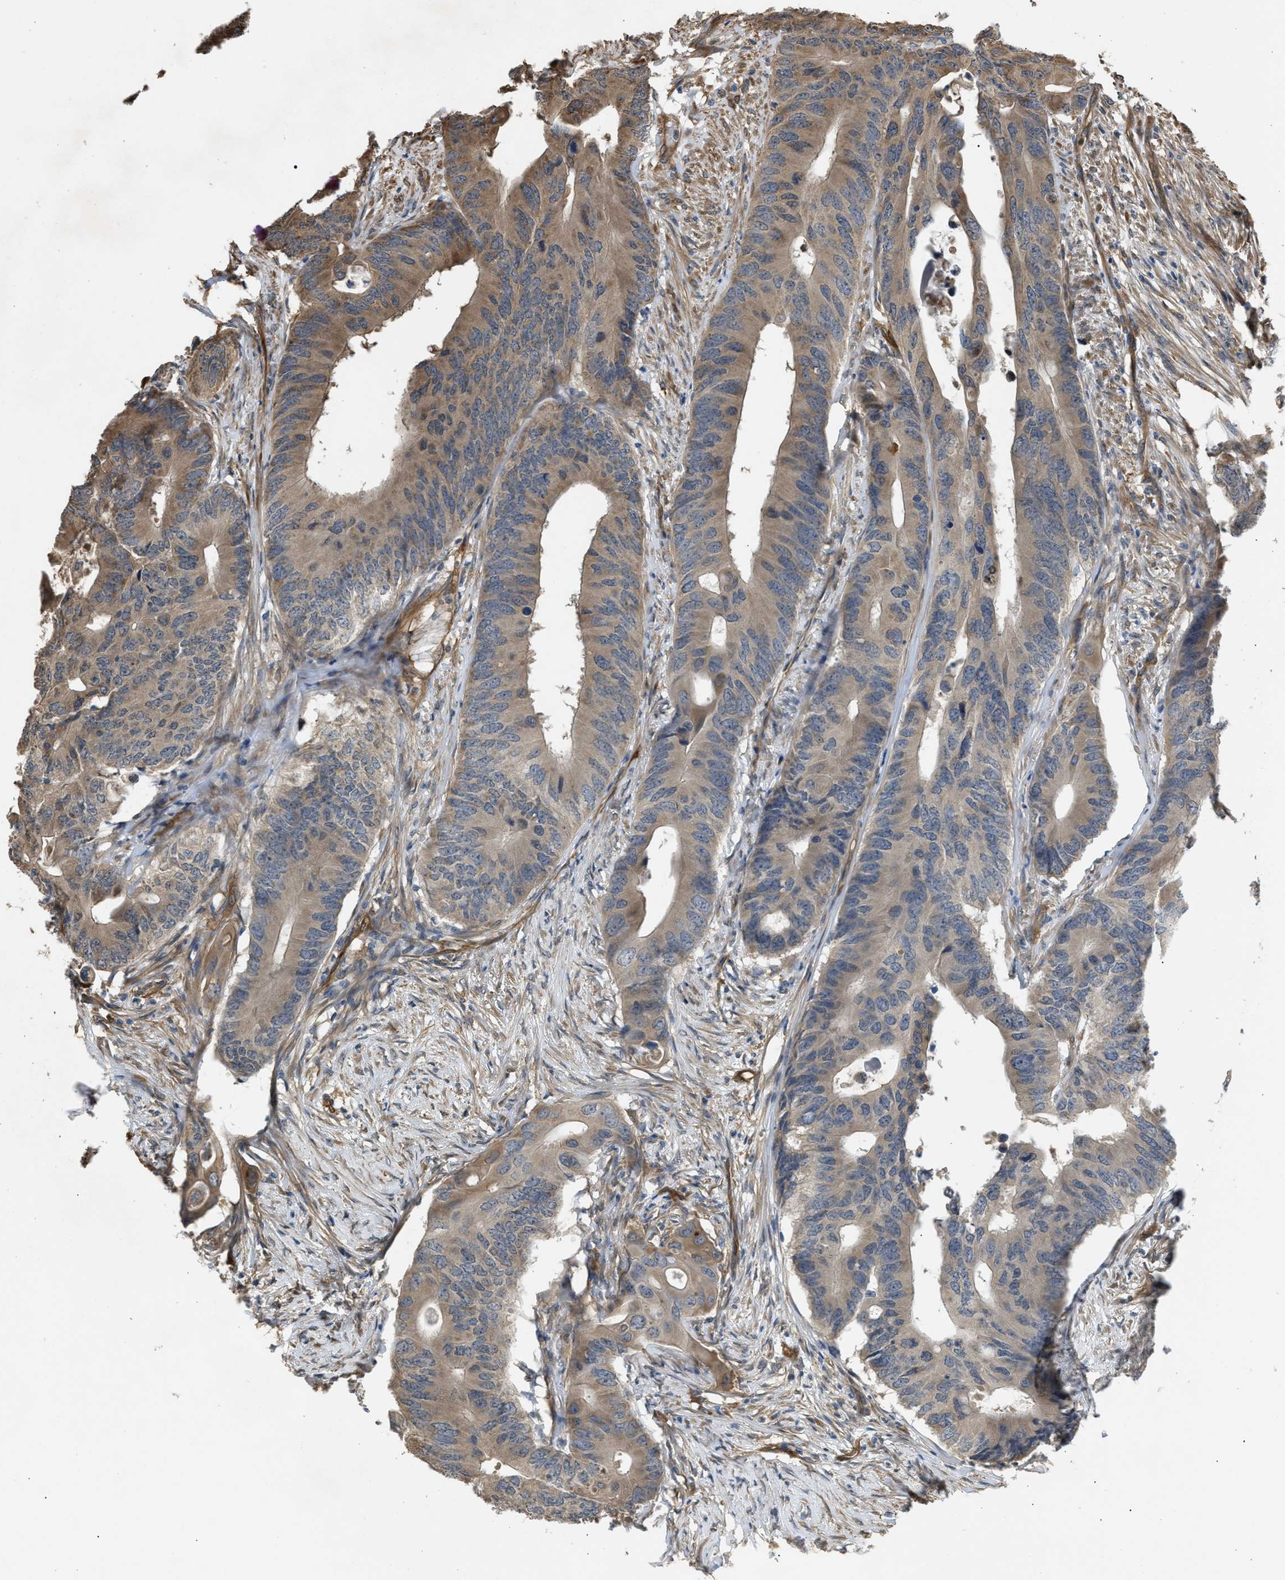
{"staining": {"intensity": "weak", "quantity": ">75%", "location": "cytoplasmic/membranous"}, "tissue": "colorectal cancer", "cell_type": "Tumor cells", "image_type": "cancer", "snomed": [{"axis": "morphology", "description": "Adenocarcinoma, NOS"}, {"axis": "topography", "description": "Colon"}], "caption": "Colorectal cancer (adenocarcinoma) was stained to show a protein in brown. There is low levels of weak cytoplasmic/membranous expression in about >75% of tumor cells.", "gene": "BAG3", "patient": {"sex": "male", "age": 71}}